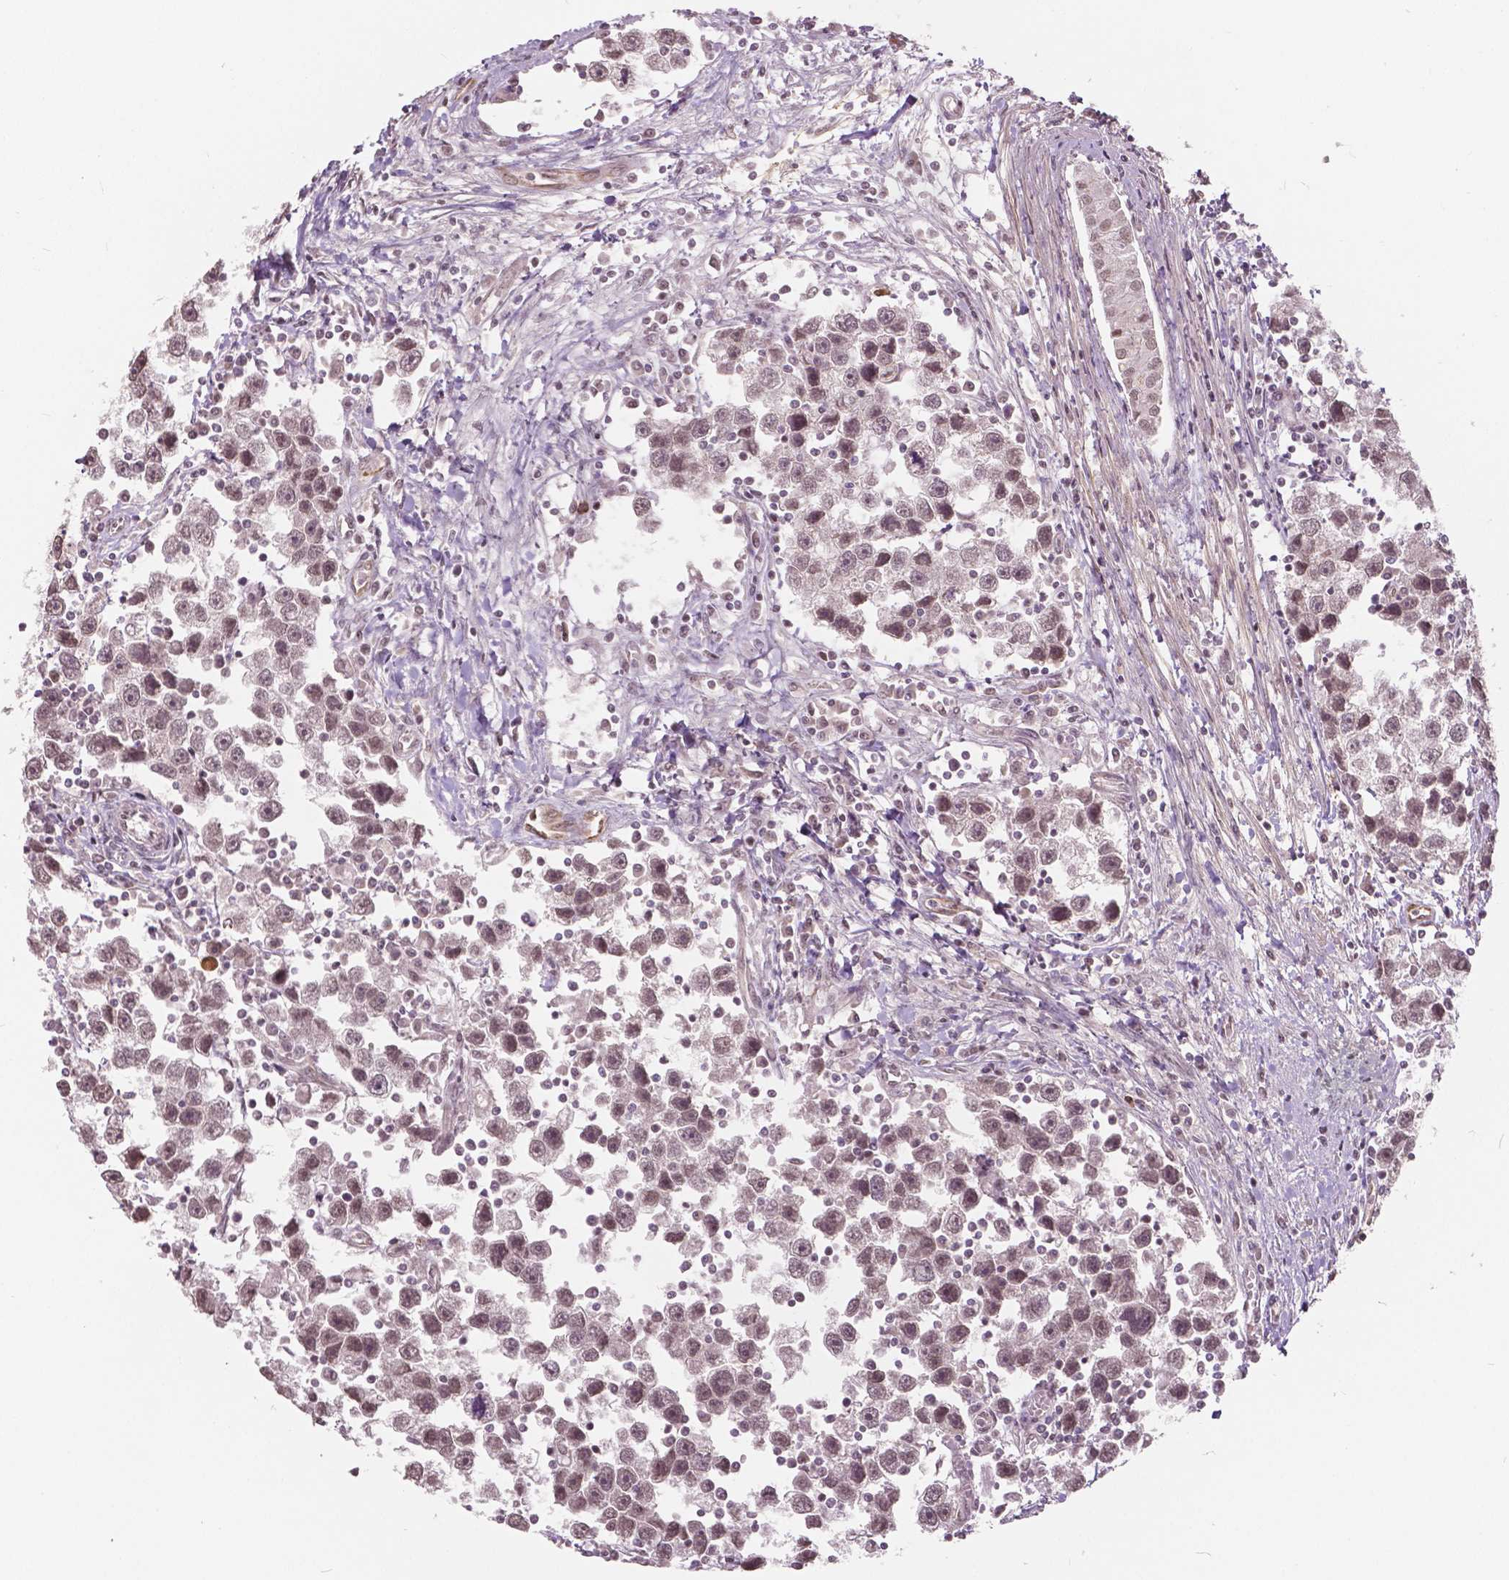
{"staining": {"intensity": "negative", "quantity": "none", "location": "none"}, "tissue": "testis cancer", "cell_type": "Tumor cells", "image_type": "cancer", "snomed": [{"axis": "morphology", "description": "Seminoma, NOS"}, {"axis": "topography", "description": "Testis"}], "caption": "DAB (3,3'-diaminobenzidine) immunohistochemical staining of human seminoma (testis) displays no significant expression in tumor cells. (DAB (3,3'-diaminobenzidine) immunohistochemistry with hematoxylin counter stain).", "gene": "HMBOX1", "patient": {"sex": "male", "age": 30}}